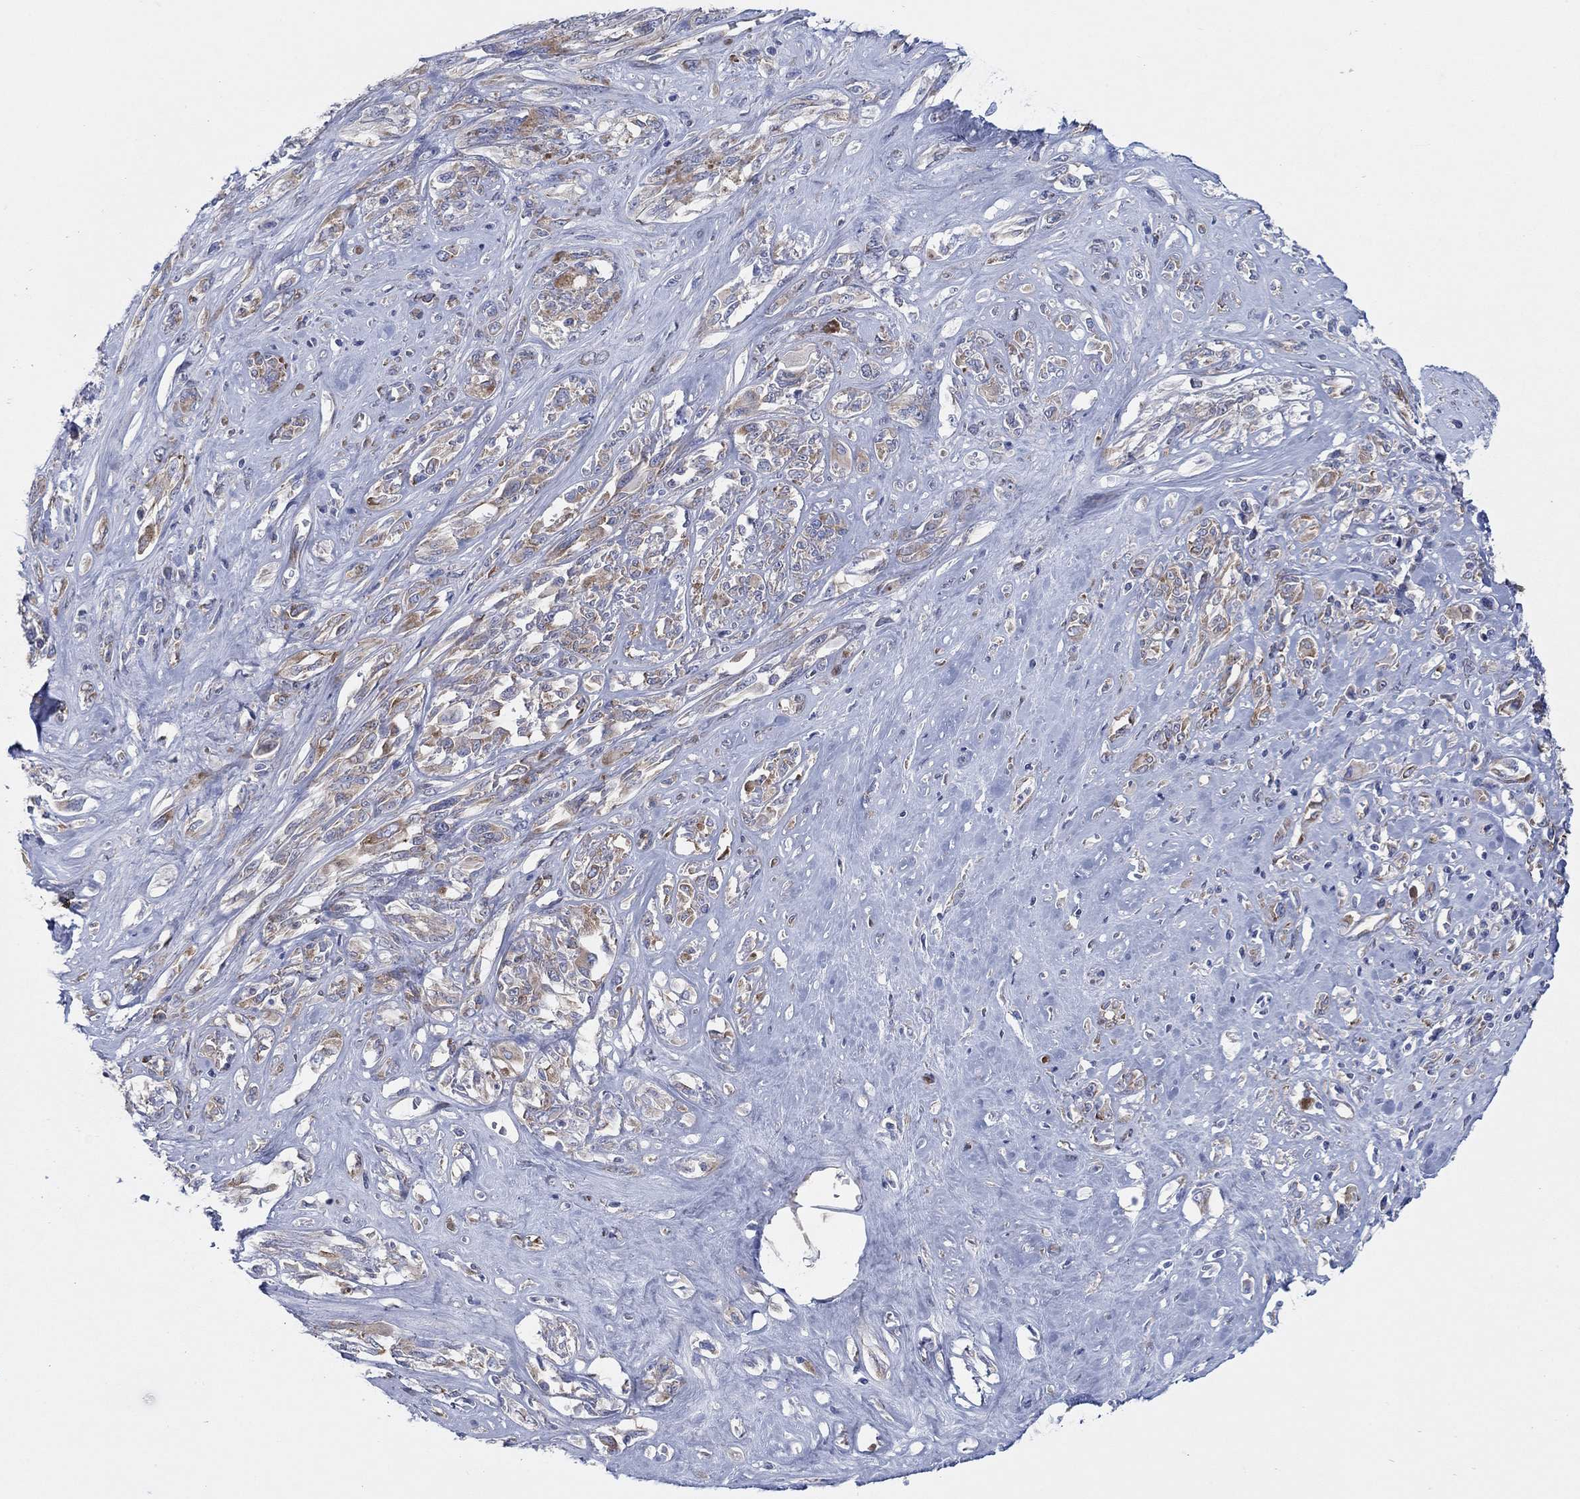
{"staining": {"intensity": "strong", "quantity": "25%-75%", "location": "cytoplasmic/membranous"}, "tissue": "melanoma", "cell_type": "Tumor cells", "image_type": "cancer", "snomed": [{"axis": "morphology", "description": "Malignant melanoma, NOS"}, {"axis": "topography", "description": "Skin"}], "caption": "Immunohistochemical staining of human melanoma demonstrates strong cytoplasmic/membranous protein positivity in about 25%-75% of tumor cells.", "gene": "TMEM59", "patient": {"sex": "female", "age": 91}}